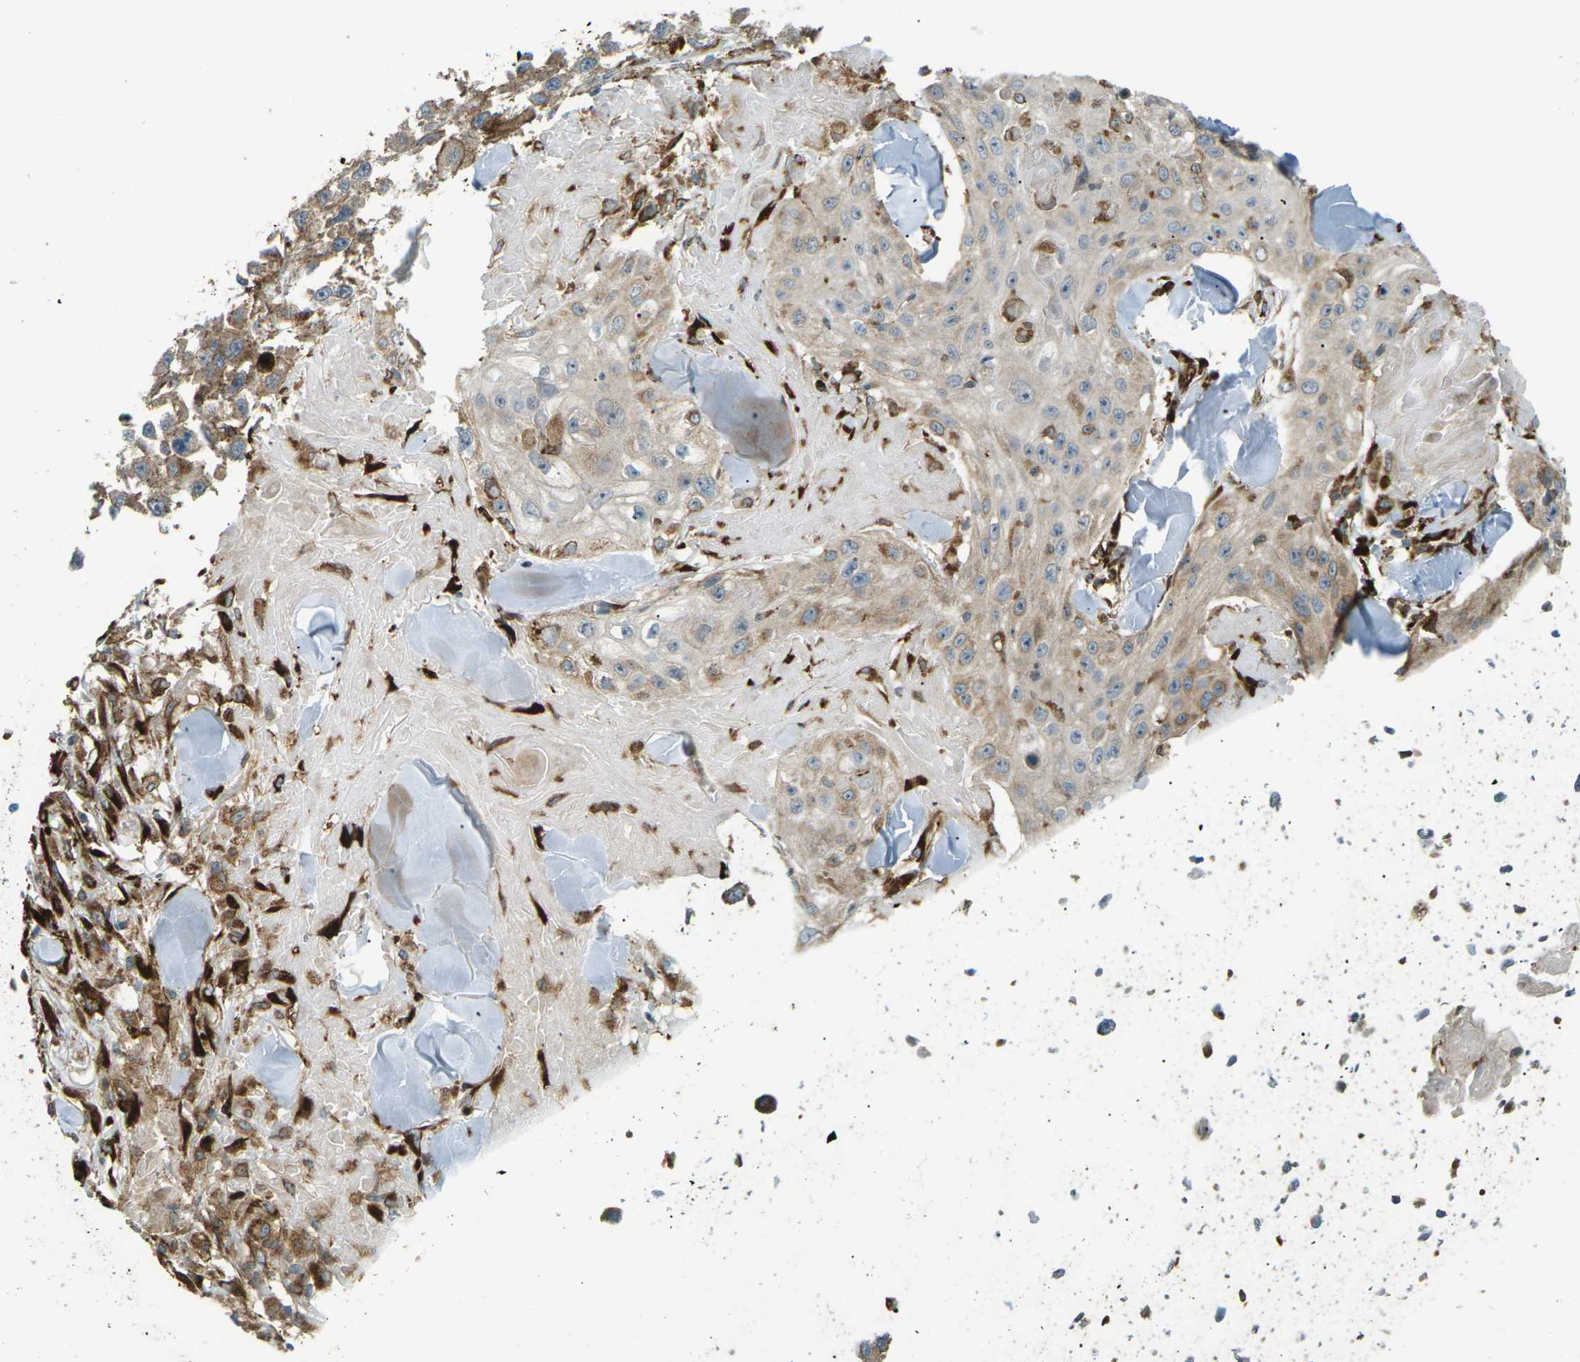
{"staining": {"intensity": "moderate", "quantity": "<25%", "location": "cytoplasmic/membranous"}, "tissue": "skin cancer", "cell_type": "Tumor cells", "image_type": "cancer", "snomed": [{"axis": "morphology", "description": "Squamous cell carcinoma, NOS"}, {"axis": "topography", "description": "Skin"}], "caption": "Immunohistochemical staining of skin cancer (squamous cell carcinoma) demonstrates low levels of moderate cytoplasmic/membranous protein positivity in about <25% of tumor cells. The protein of interest is stained brown, and the nuclei are stained in blue (DAB (3,3'-diaminobenzidine) IHC with brightfield microscopy, high magnification).", "gene": "S1PR1", "patient": {"sex": "male", "age": 86}}